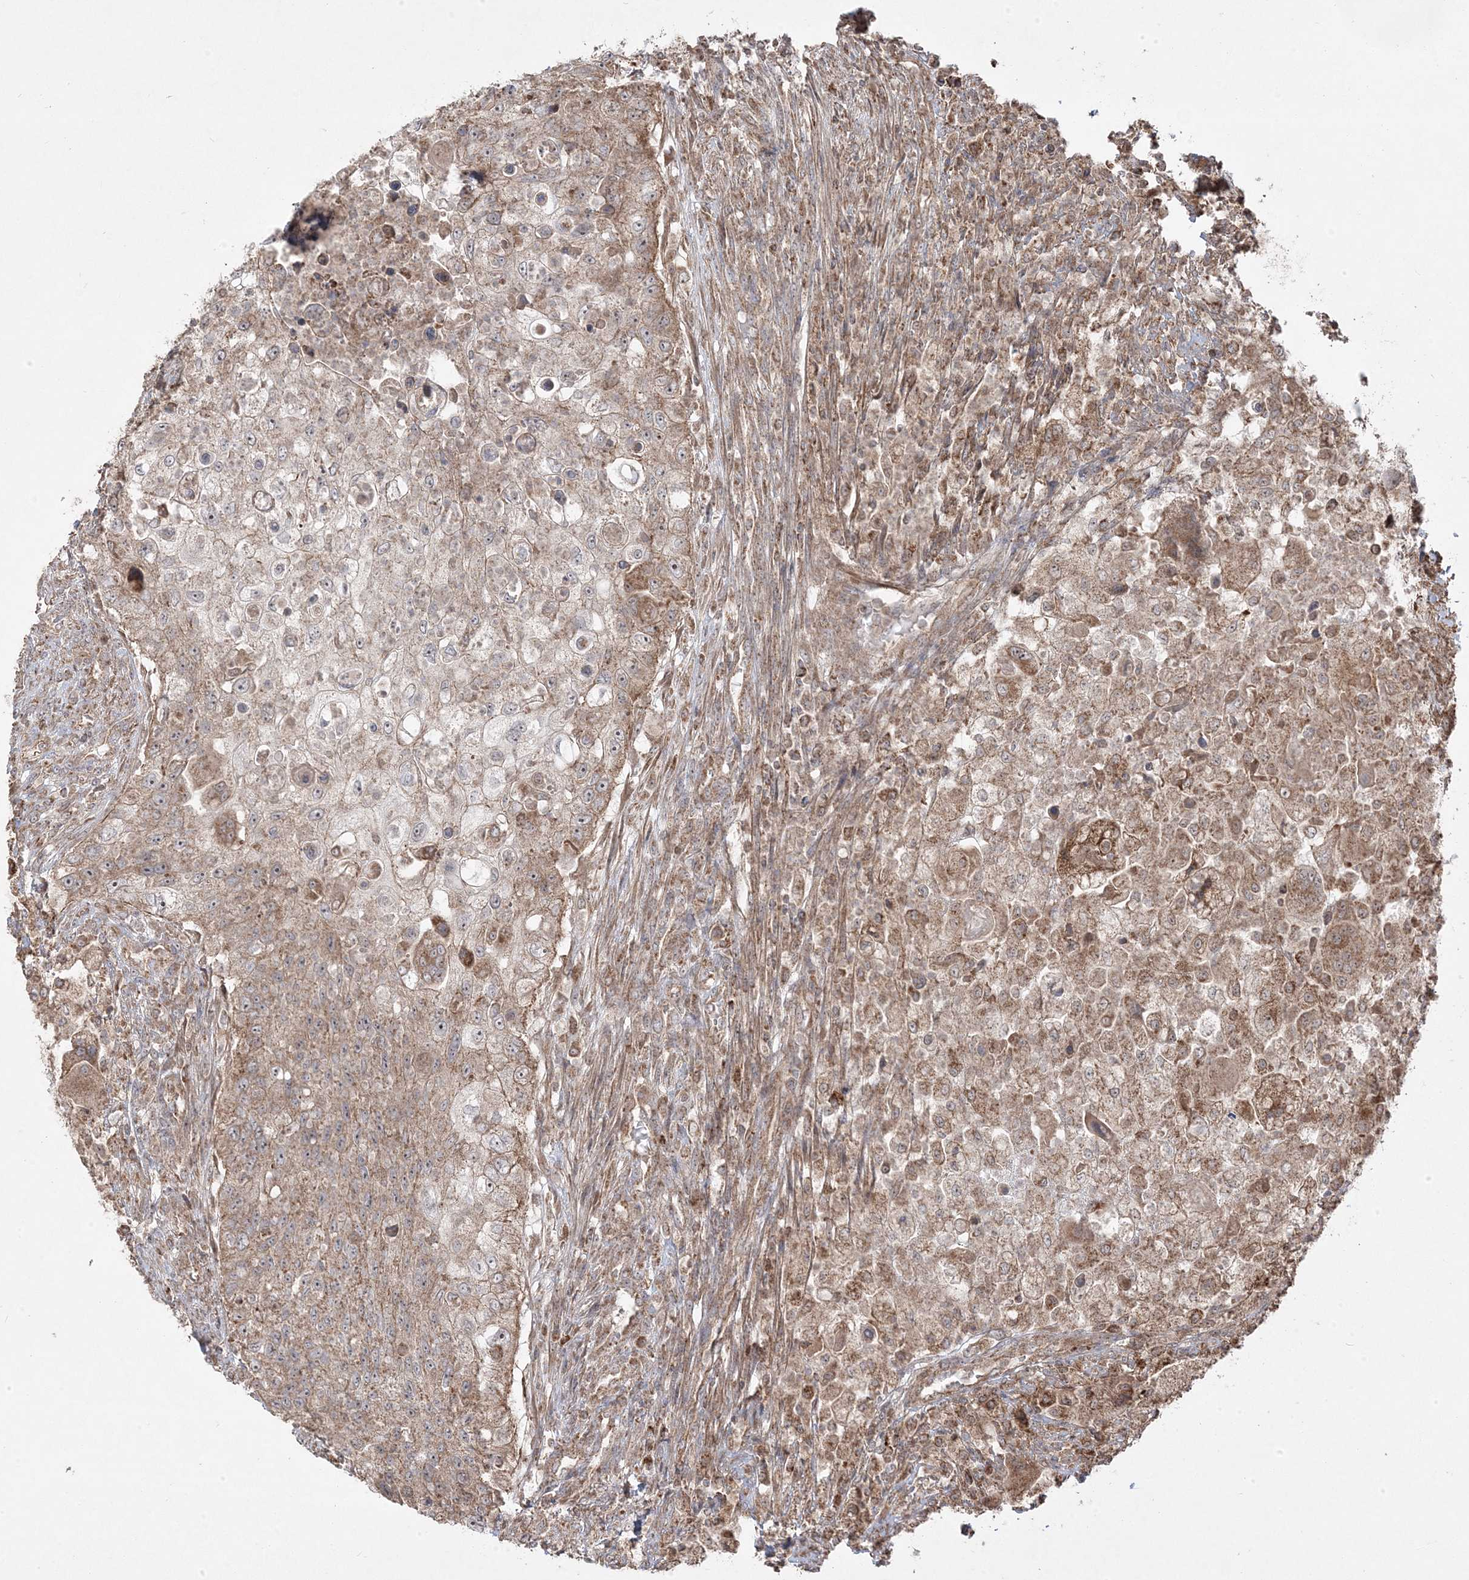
{"staining": {"intensity": "moderate", "quantity": ">75%", "location": "cytoplasmic/membranous"}, "tissue": "urothelial cancer", "cell_type": "Tumor cells", "image_type": "cancer", "snomed": [{"axis": "morphology", "description": "Urothelial carcinoma, High grade"}, {"axis": "topography", "description": "Urinary bladder"}], "caption": "High-grade urothelial carcinoma stained with a brown dye shows moderate cytoplasmic/membranous positive staining in approximately >75% of tumor cells.", "gene": "CLUAP1", "patient": {"sex": "female", "age": 60}}